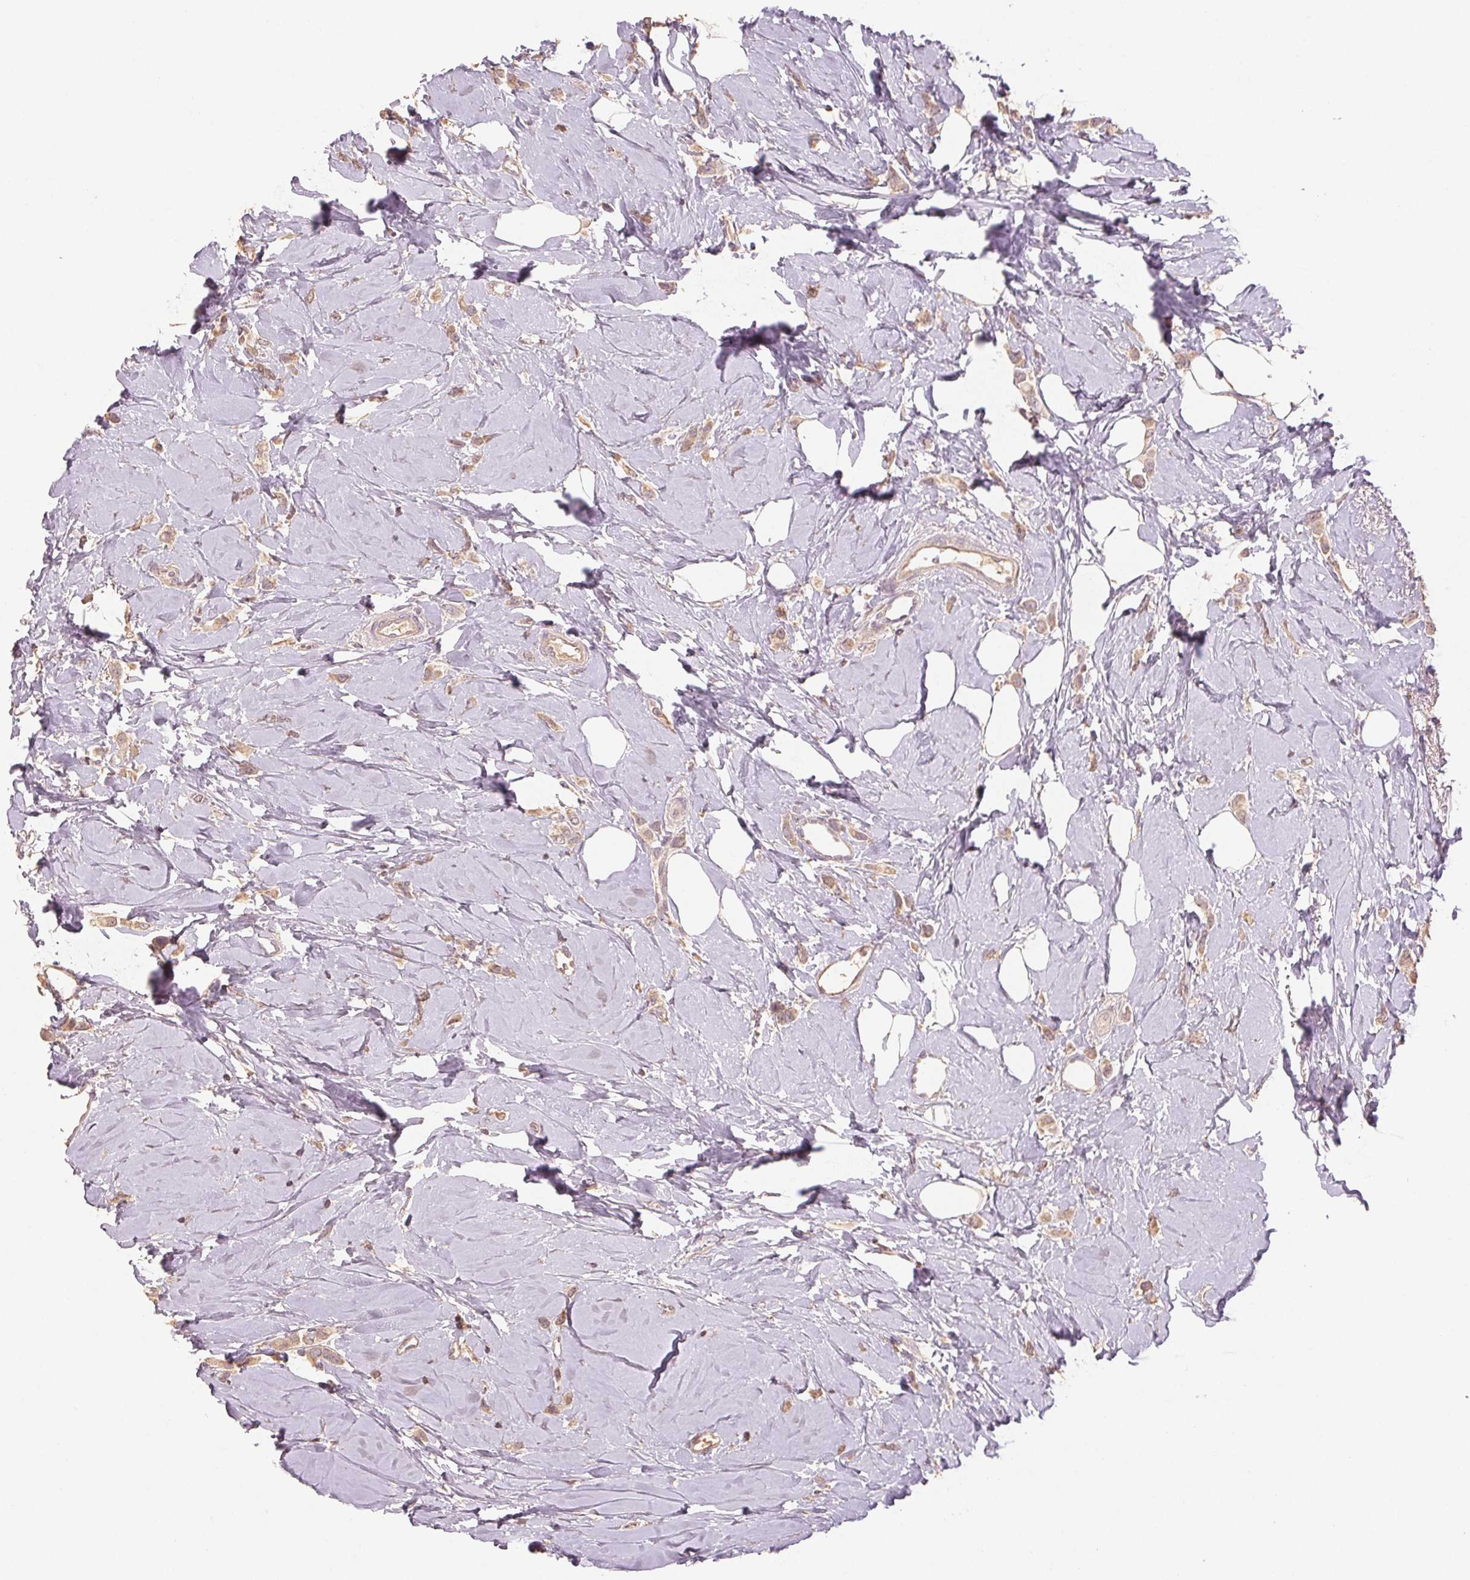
{"staining": {"intensity": "weak", "quantity": ">75%", "location": "cytoplasmic/membranous"}, "tissue": "breast cancer", "cell_type": "Tumor cells", "image_type": "cancer", "snomed": [{"axis": "morphology", "description": "Lobular carcinoma"}, {"axis": "topography", "description": "Breast"}], "caption": "Weak cytoplasmic/membranous staining for a protein is seen in approximately >75% of tumor cells of lobular carcinoma (breast) using IHC.", "gene": "COX14", "patient": {"sex": "female", "age": 66}}